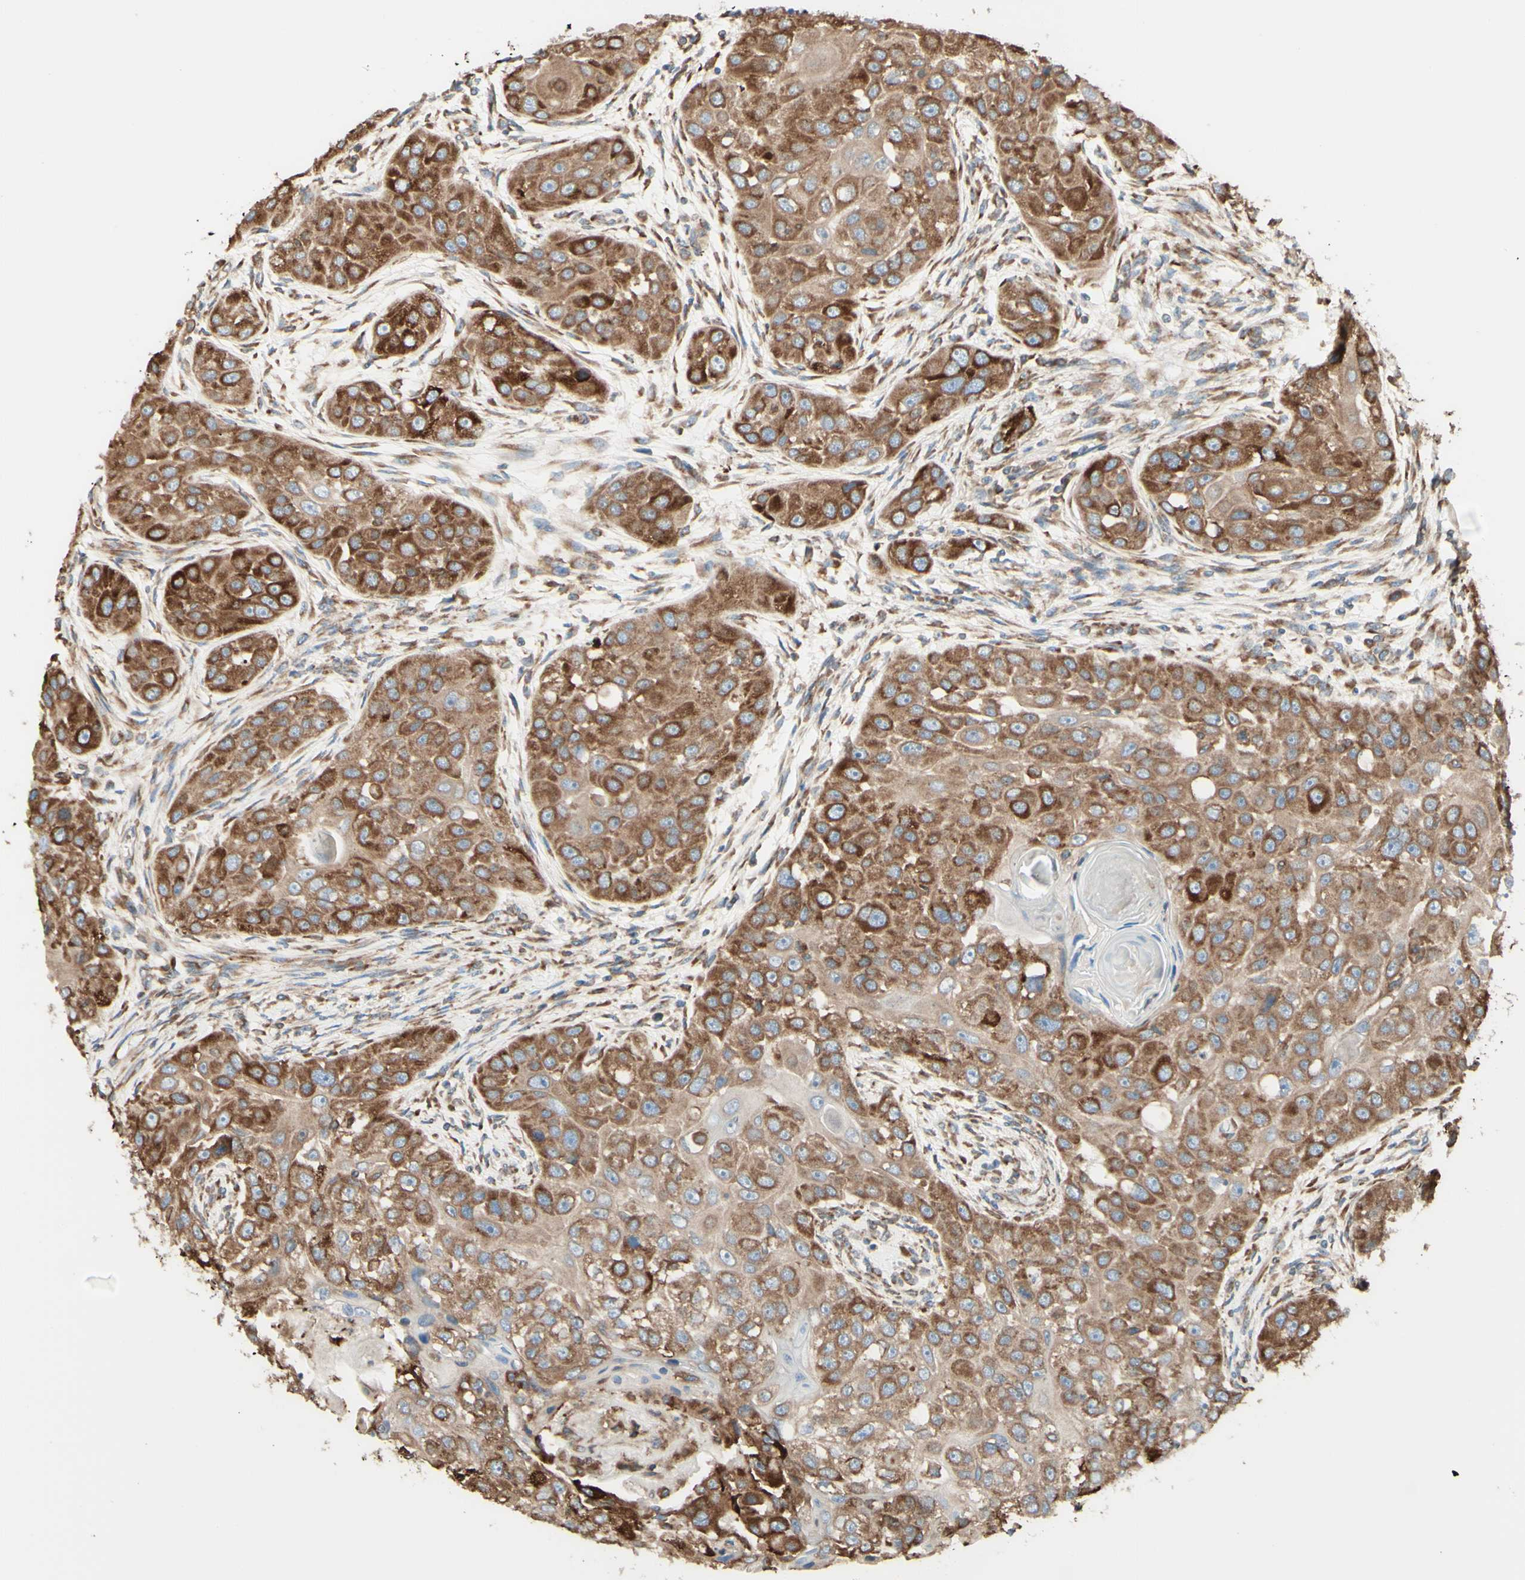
{"staining": {"intensity": "strong", "quantity": ">75%", "location": "cytoplasmic/membranous"}, "tissue": "head and neck cancer", "cell_type": "Tumor cells", "image_type": "cancer", "snomed": [{"axis": "morphology", "description": "Normal tissue, NOS"}, {"axis": "morphology", "description": "Squamous cell carcinoma, NOS"}, {"axis": "topography", "description": "Skeletal muscle"}, {"axis": "topography", "description": "Head-Neck"}], "caption": "Head and neck squamous cell carcinoma stained with immunohistochemistry exhibits strong cytoplasmic/membranous staining in approximately >75% of tumor cells. (brown staining indicates protein expression, while blue staining denotes nuclei).", "gene": "DNAJB11", "patient": {"sex": "male", "age": 51}}